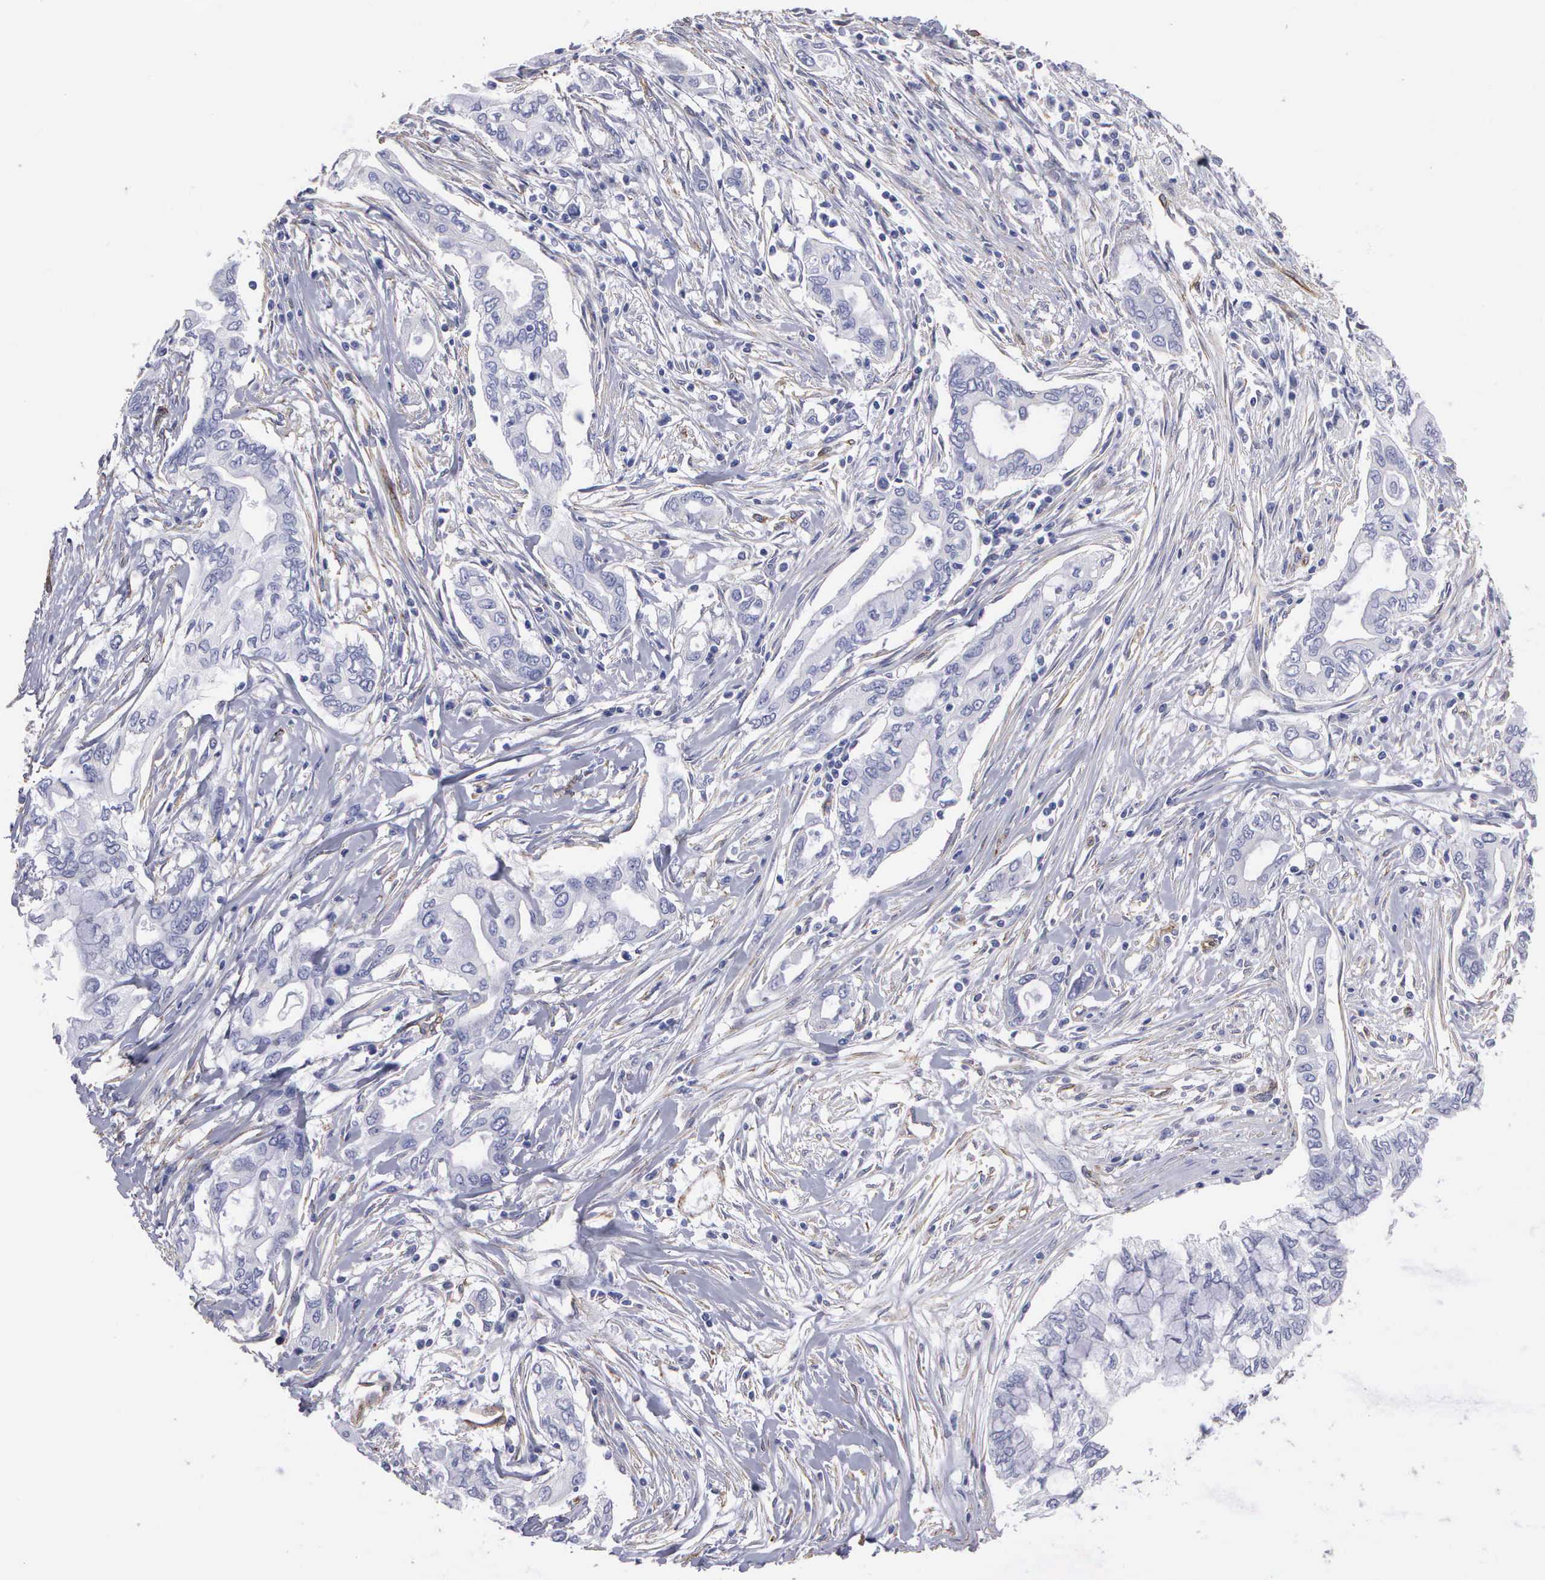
{"staining": {"intensity": "negative", "quantity": "none", "location": "none"}, "tissue": "pancreatic cancer", "cell_type": "Tumor cells", "image_type": "cancer", "snomed": [{"axis": "morphology", "description": "Adenocarcinoma, NOS"}, {"axis": "topography", "description": "Pancreas"}], "caption": "High magnification brightfield microscopy of pancreatic adenocarcinoma stained with DAB (3,3'-diaminobenzidine) (brown) and counterstained with hematoxylin (blue): tumor cells show no significant positivity. (Immunohistochemistry, brightfield microscopy, high magnification).", "gene": "MAGEB10", "patient": {"sex": "female", "age": 57}}